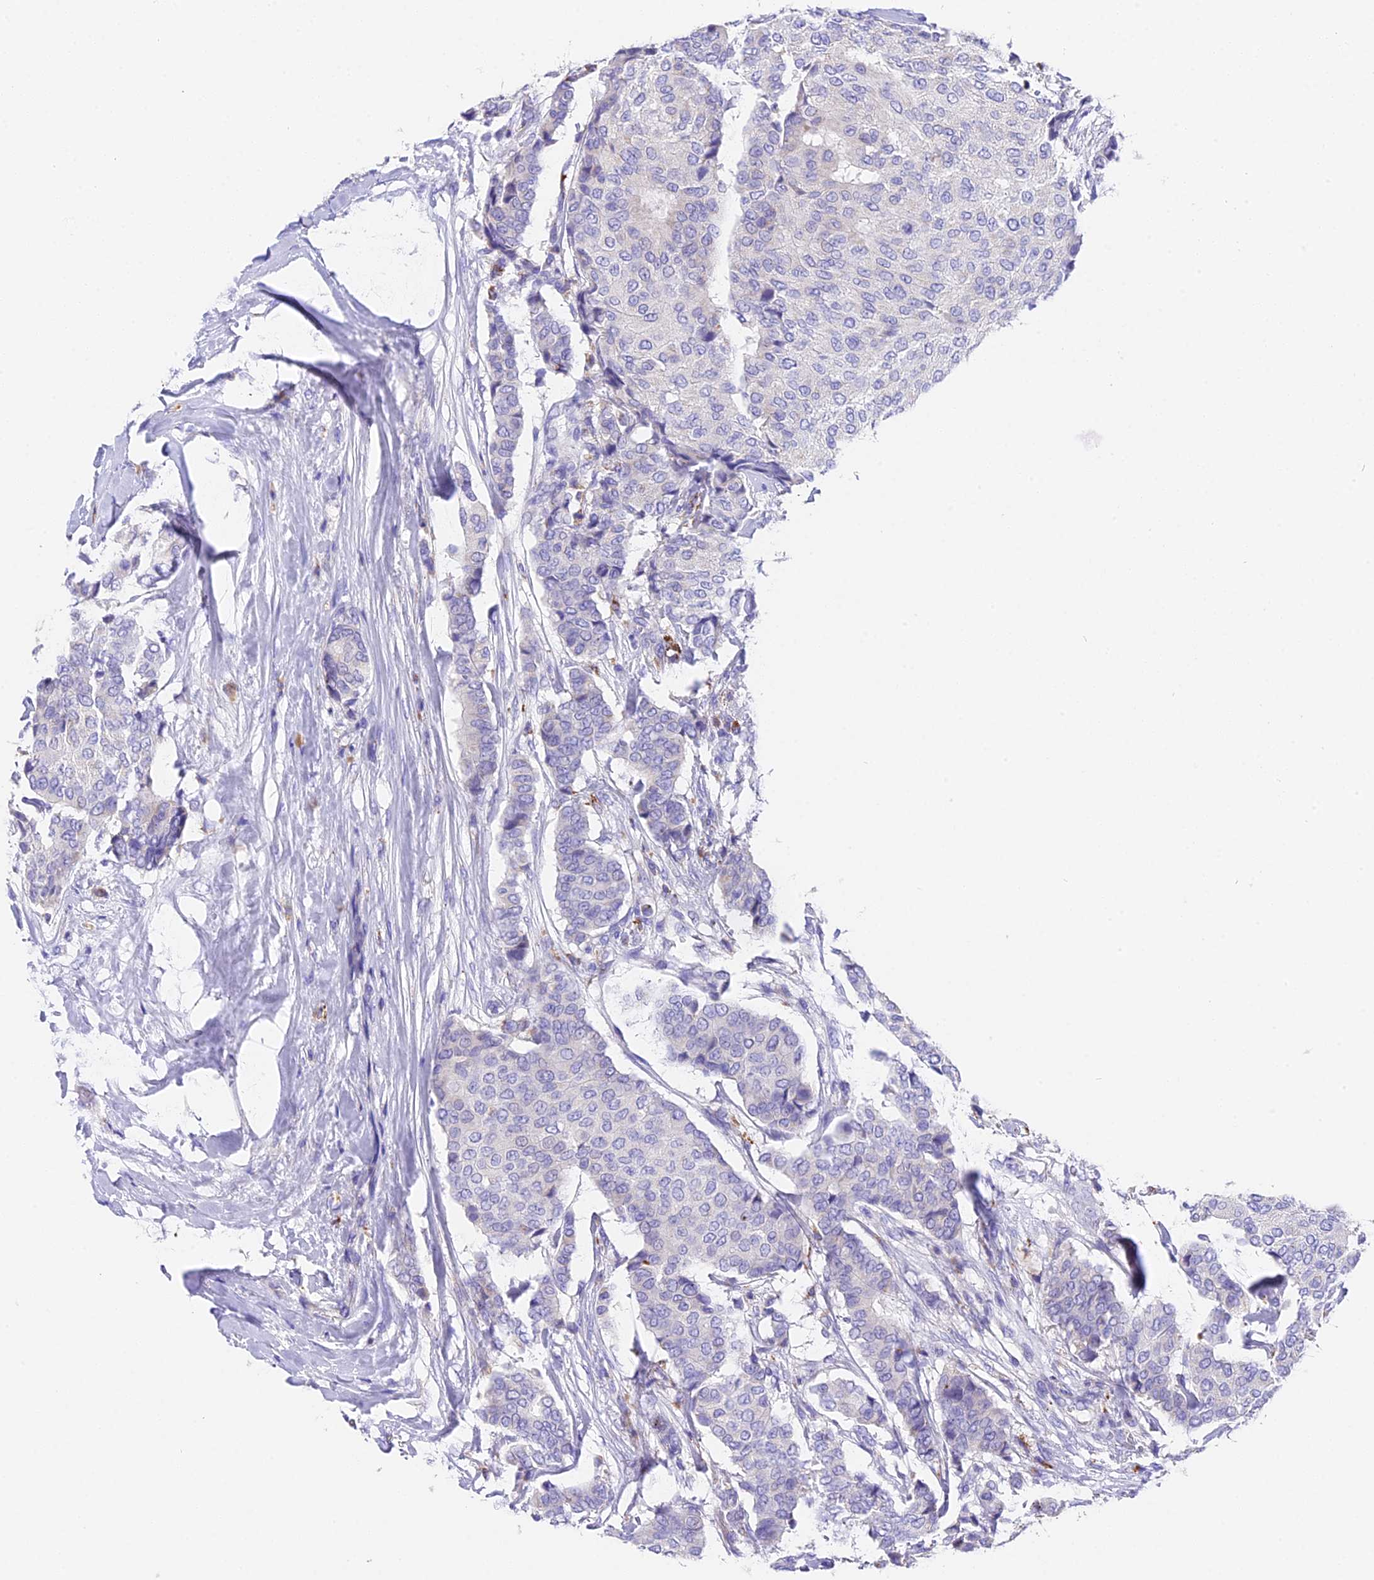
{"staining": {"intensity": "negative", "quantity": "none", "location": "none"}, "tissue": "breast cancer", "cell_type": "Tumor cells", "image_type": "cancer", "snomed": [{"axis": "morphology", "description": "Duct carcinoma"}, {"axis": "topography", "description": "Breast"}], "caption": "This photomicrograph is of breast cancer (intraductal carcinoma) stained with immunohistochemistry (IHC) to label a protein in brown with the nuclei are counter-stained blue. There is no expression in tumor cells. (IHC, brightfield microscopy, high magnification).", "gene": "LYPD6", "patient": {"sex": "female", "age": 75}}